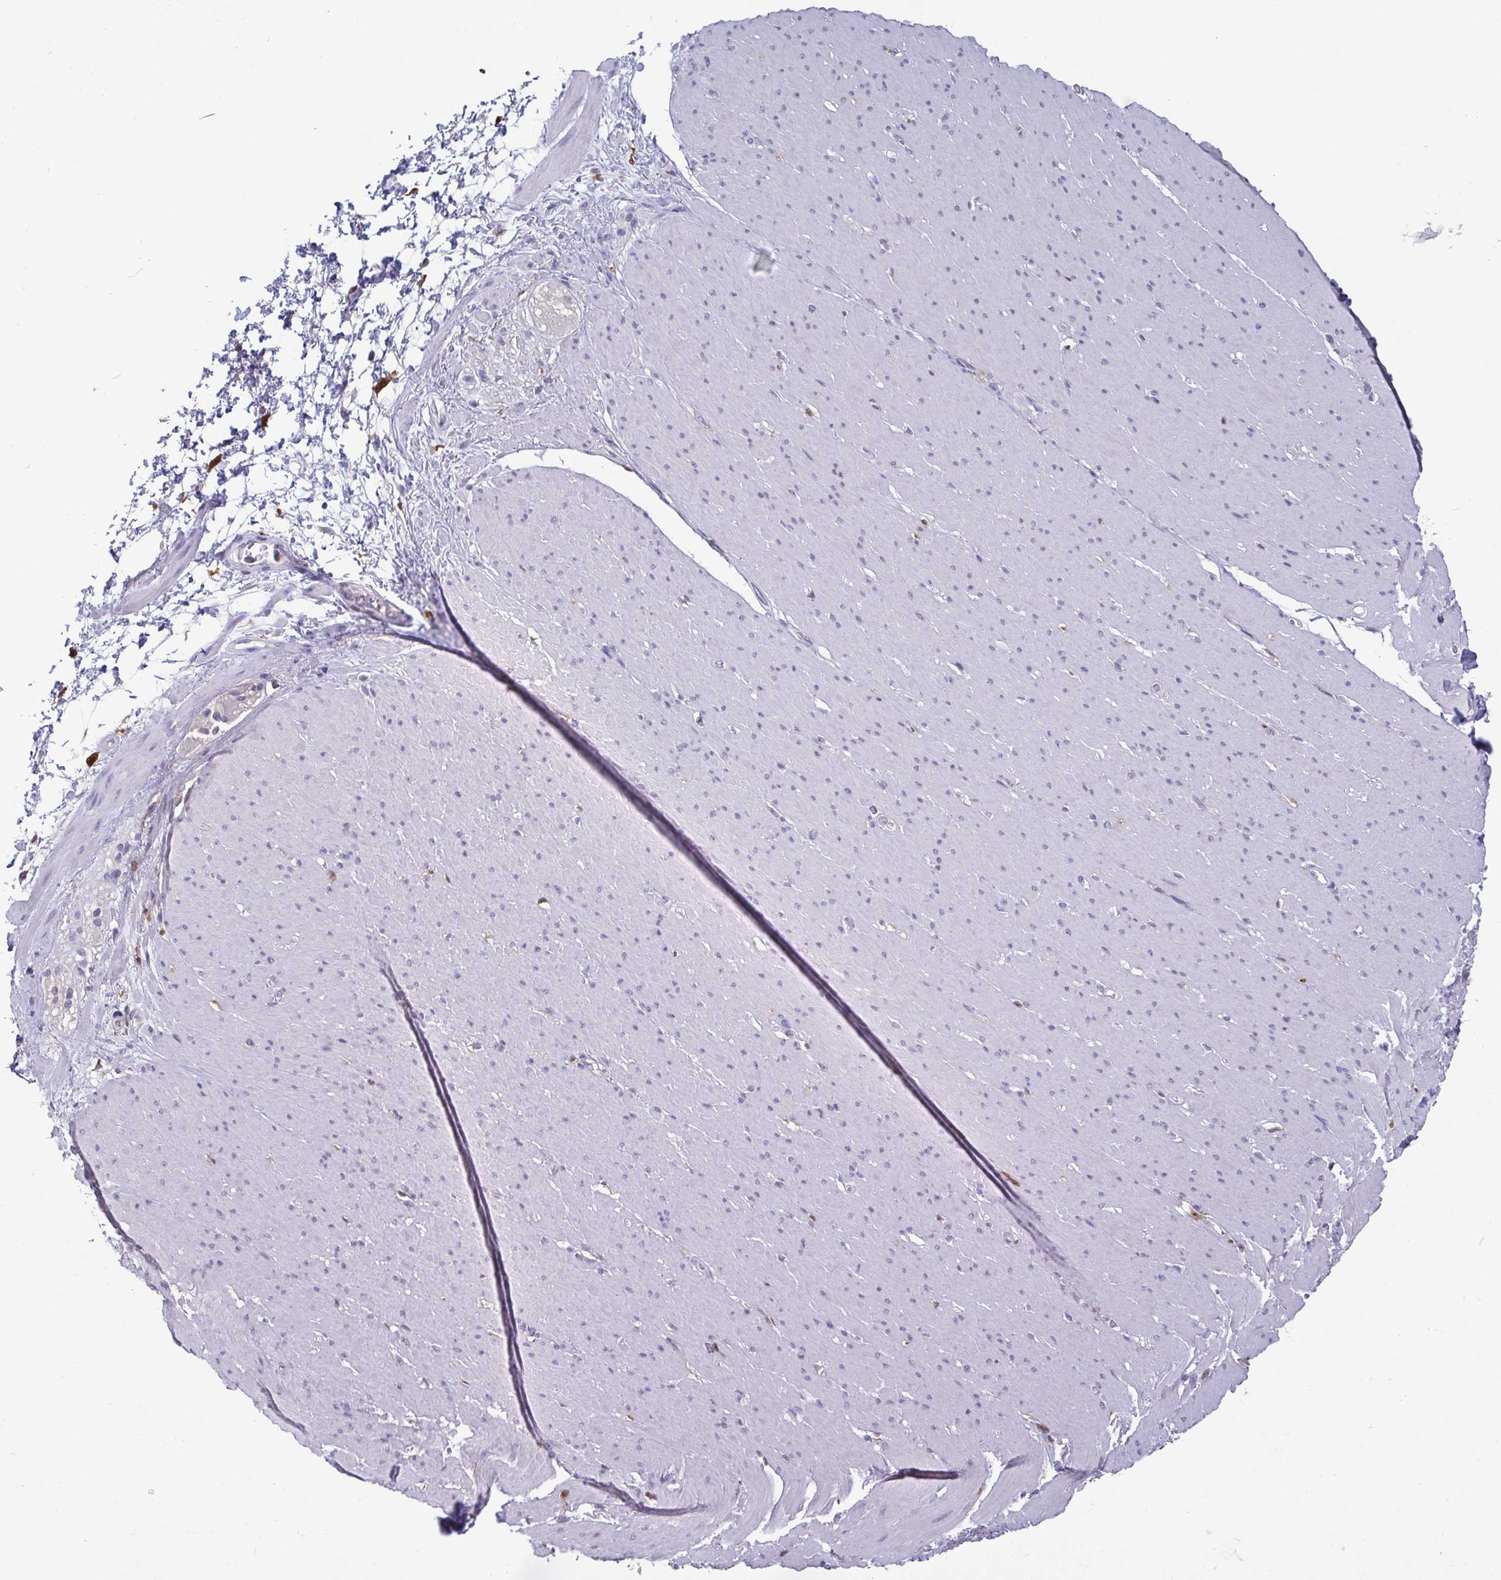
{"staining": {"intensity": "negative", "quantity": "none", "location": "none"}, "tissue": "smooth muscle", "cell_type": "Smooth muscle cells", "image_type": "normal", "snomed": [{"axis": "morphology", "description": "Normal tissue, NOS"}, {"axis": "topography", "description": "Smooth muscle"}, {"axis": "topography", "description": "Rectum"}], "caption": "Smooth muscle cells are negative for protein expression in benign human smooth muscle. (DAB (3,3'-diaminobenzidine) IHC, high magnification).", "gene": "IDH1", "patient": {"sex": "male", "age": 53}}